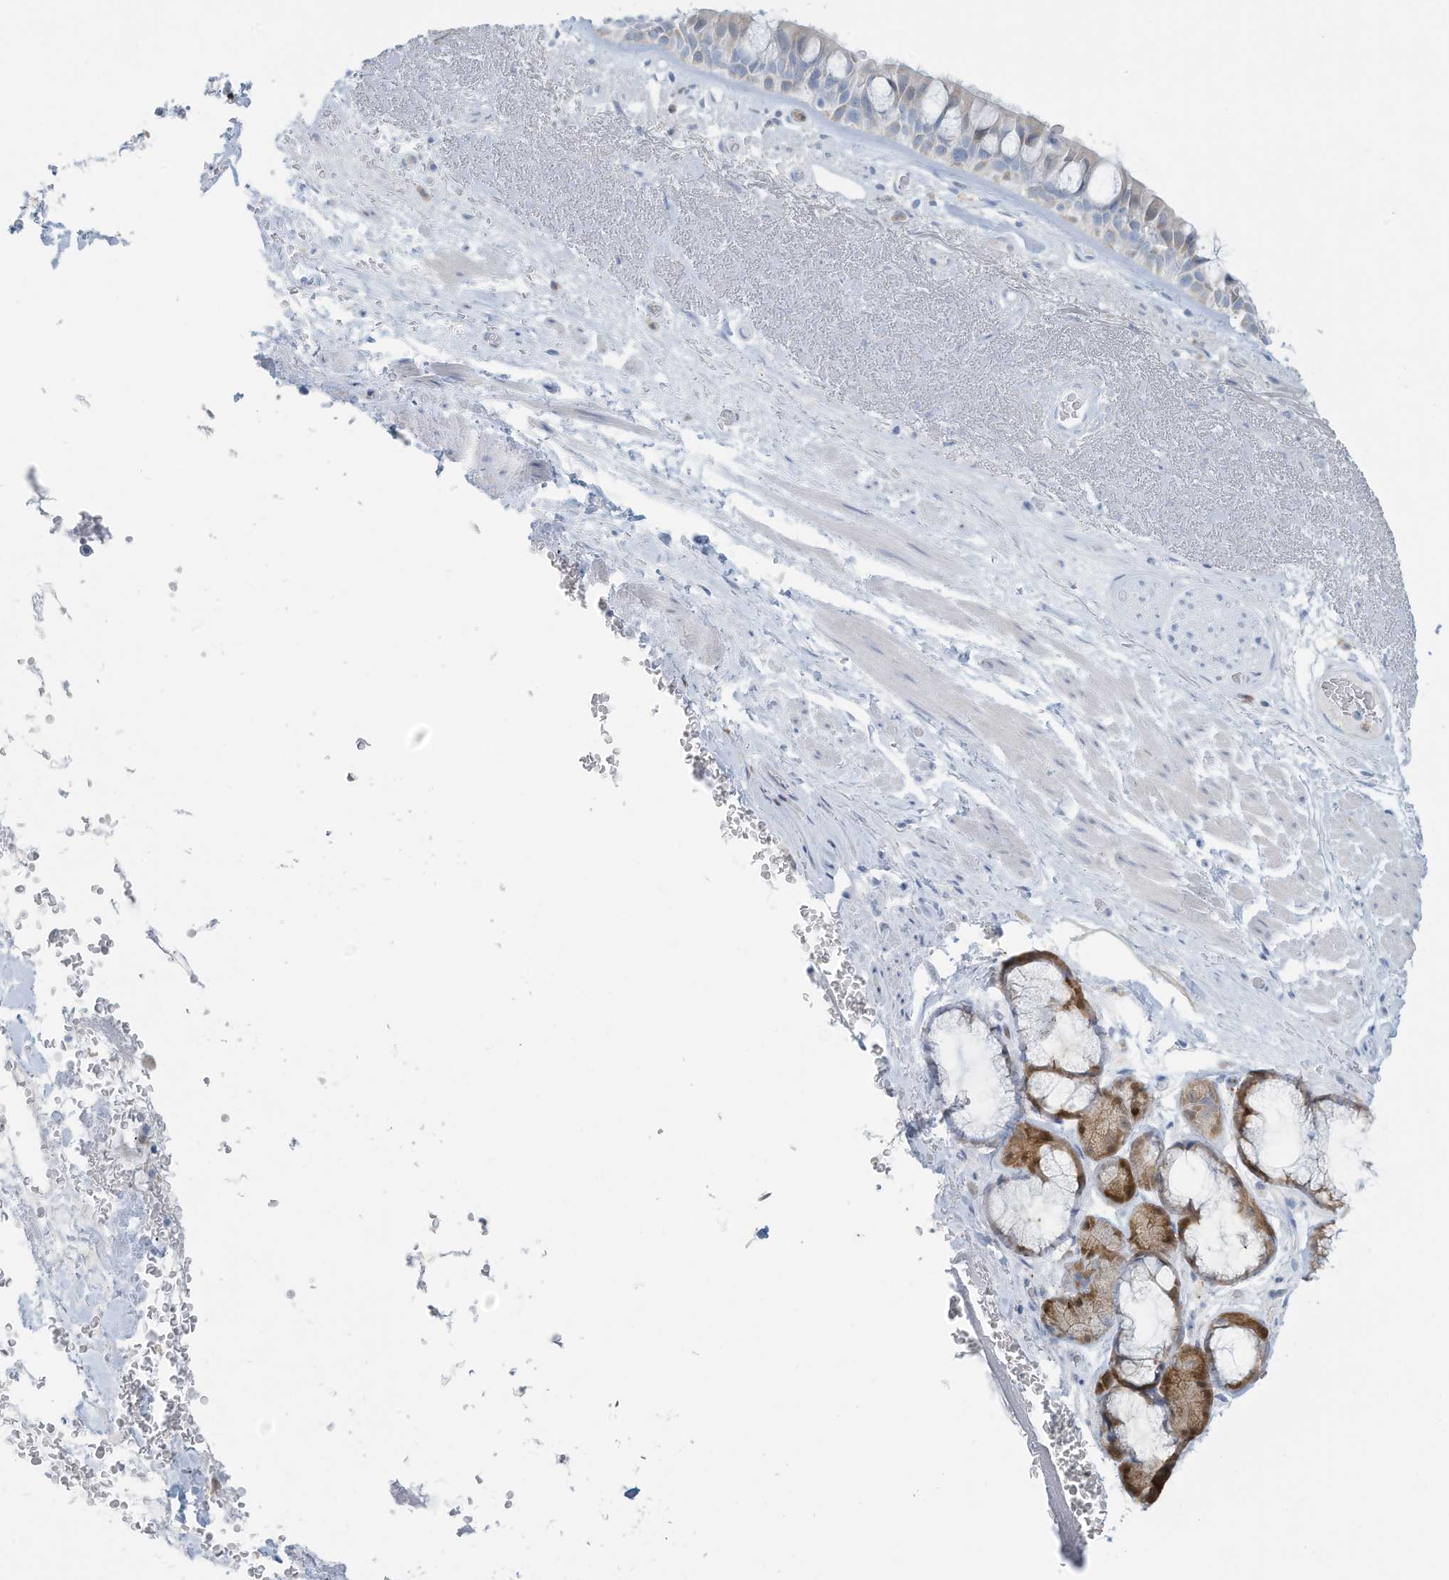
{"staining": {"intensity": "negative", "quantity": "none", "location": "none"}, "tissue": "bronchus", "cell_type": "Respiratory epithelial cells", "image_type": "normal", "snomed": [{"axis": "morphology", "description": "Normal tissue, NOS"}, {"axis": "morphology", "description": "Squamous cell carcinoma, NOS"}, {"axis": "topography", "description": "Lymph node"}, {"axis": "topography", "description": "Bronchus"}, {"axis": "topography", "description": "Lung"}], "caption": "This is an immunohistochemistry (IHC) histopathology image of normal human bronchus. There is no staining in respiratory epithelial cells.", "gene": "ERI2", "patient": {"sex": "male", "age": 66}}